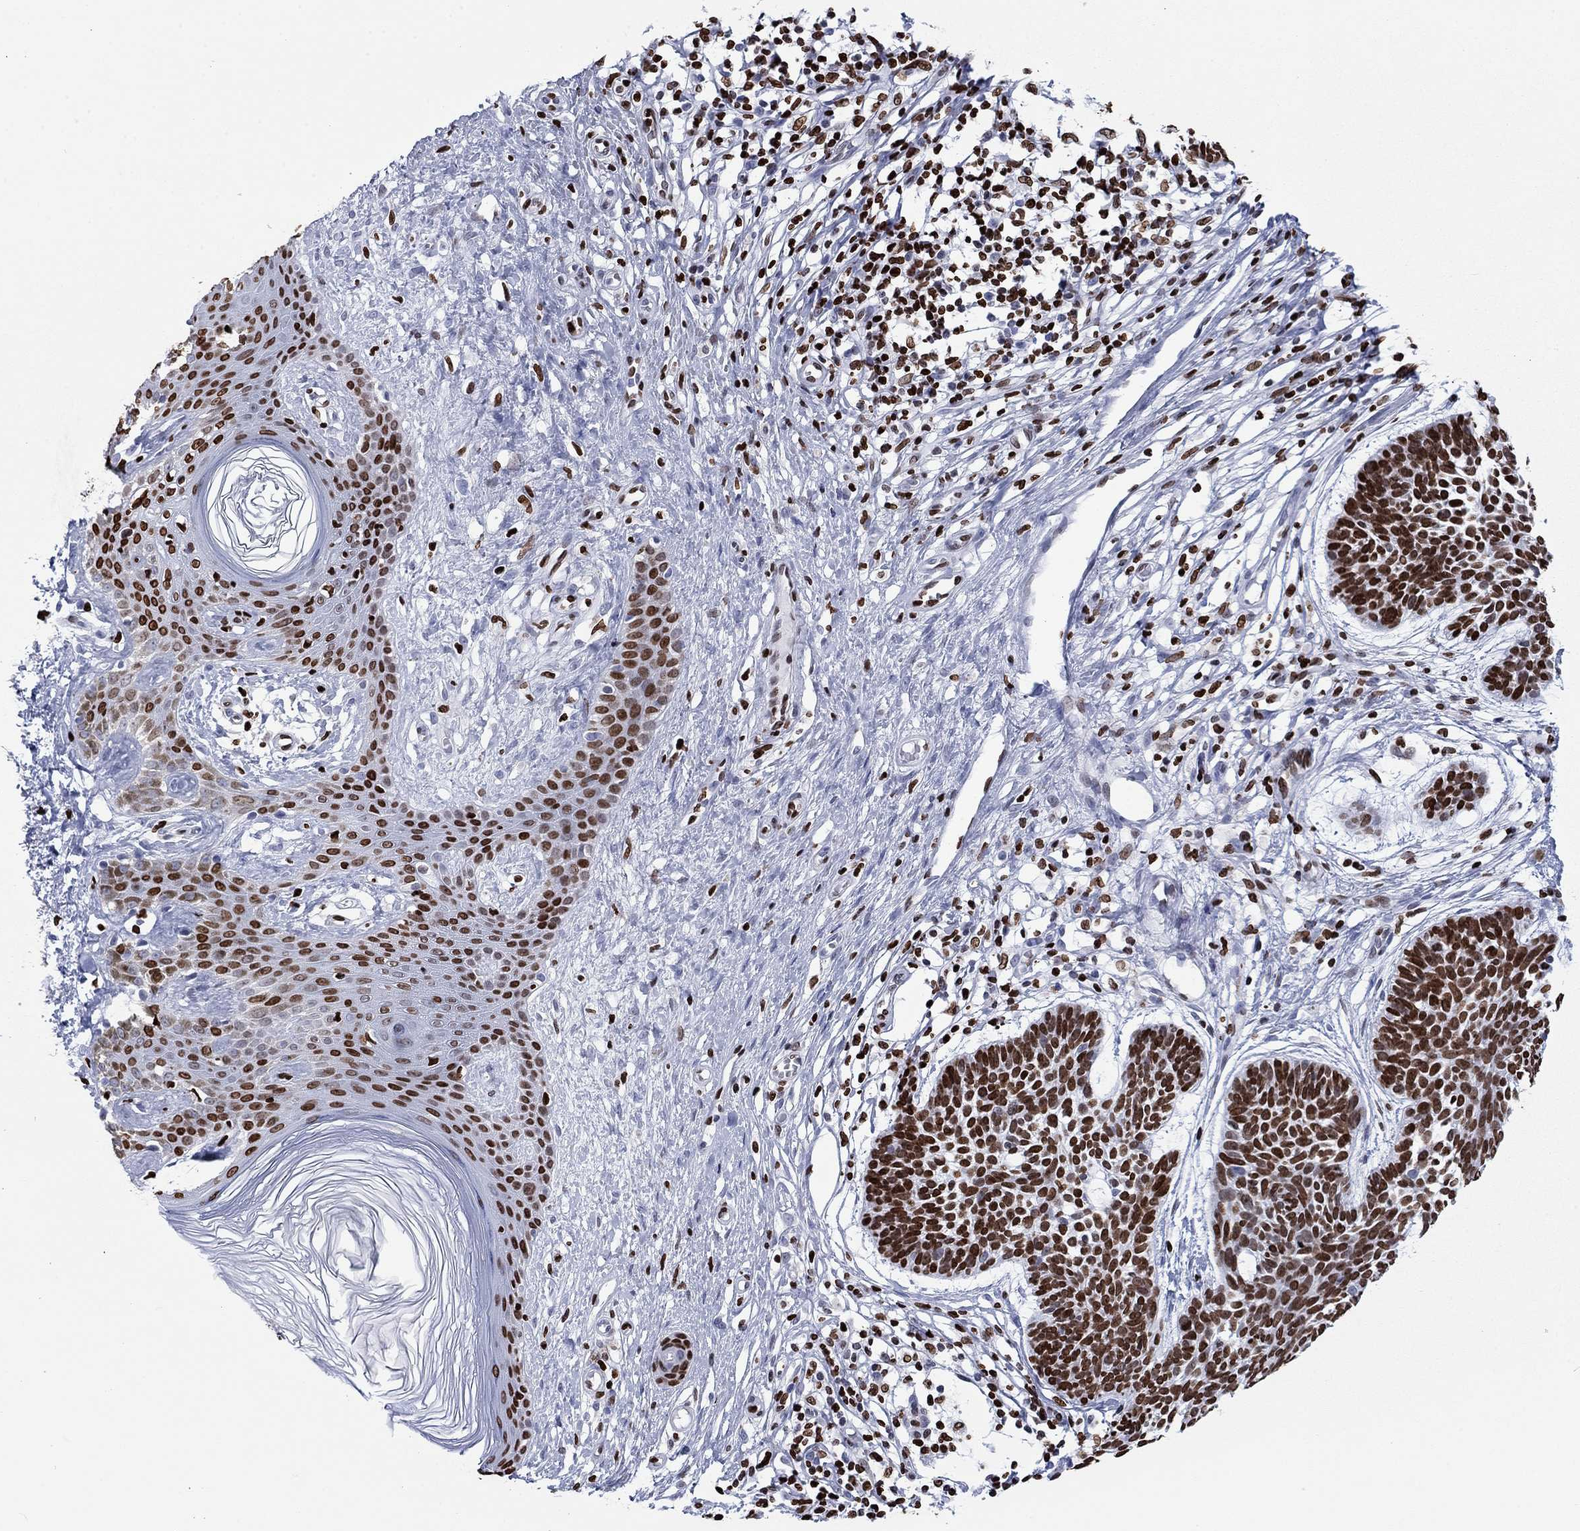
{"staining": {"intensity": "strong", "quantity": "25%-75%", "location": "nuclear"}, "tissue": "skin cancer", "cell_type": "Tumor cells", "image_type": "cancer", "snomed": [{"axis": "morphology", "description": "Basal cell carcinoma"}, {"axis": "topography", "description": "Skin"}], "caption": "Immunohistochemical staining of skin basal cell carcinoma reveals strong nuclear protein staining in approximately 25%-75% of tumor cells. The staining was performed using DAB to visualize the protein expression in brown, while the nuclei were stained in blue with hematoxylin (Magnification: 20x).", "gene": "H1-5", "patient": {"sex": "male", "age": 85}}